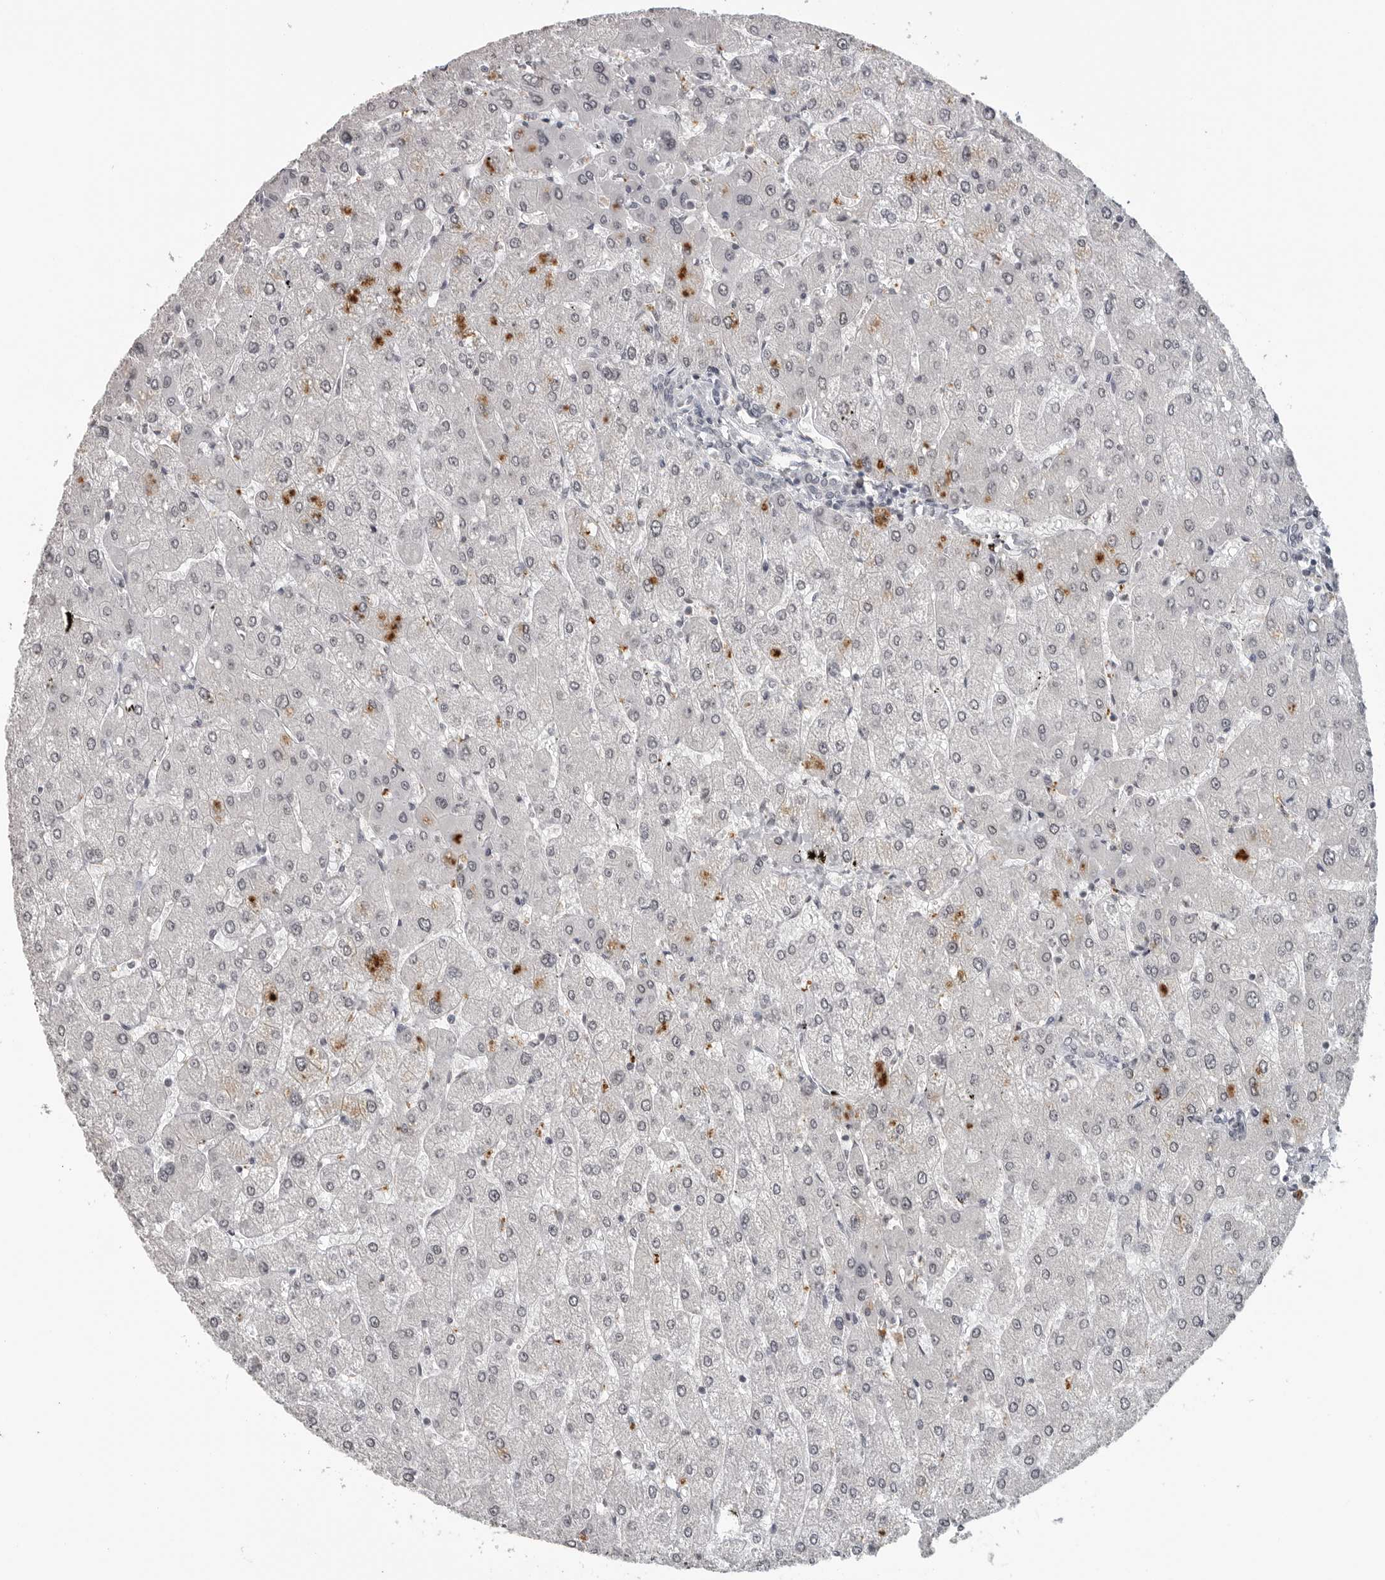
{"staining": {"intensity": "negative", "quantity": "none", "location": "none"}, "tissue": "liver", "cell_type": "Cholangiocytes", "image_type": "normal", "snomed": [{"axis": "morphology", "description": "Normal tissue, NOS"}, {"axis": "topography", "description": "Liver"}], "caption": "Immunohistochemistry (IHC) of normal human liver reveals no expression in cholangiocytes. Nuclei are stained in blue.", "gene": "DDX54", "patient": {"sex": "male", "age": 55}}